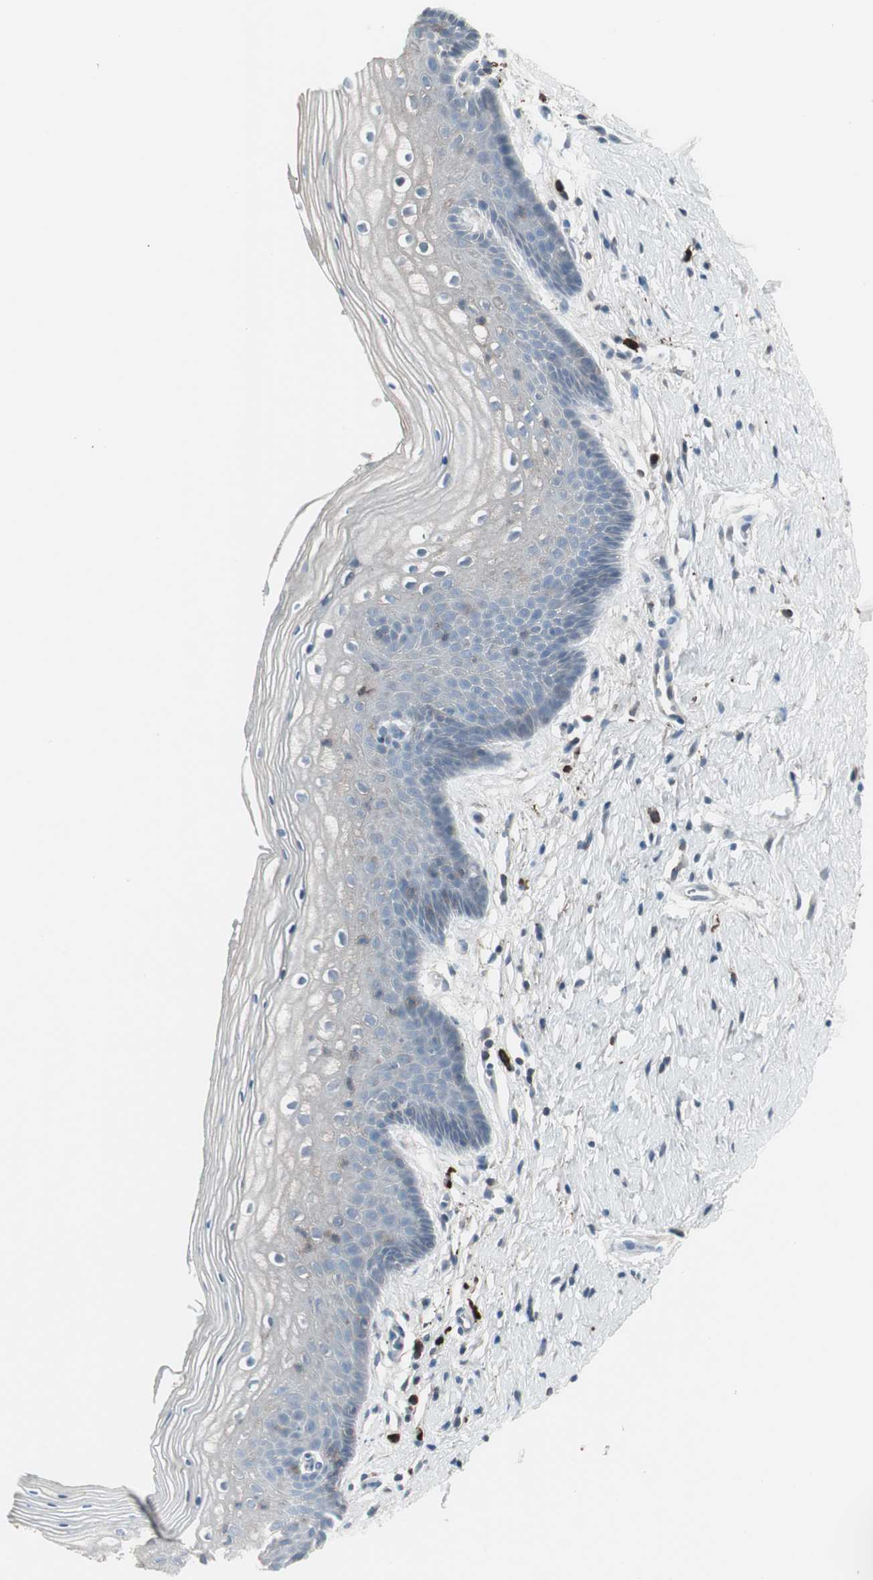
{"staining": {"intensity": "negative", "quantity": "none", "location": "none"}, "tissue": "vagina", "cell_type": "Squamous epithelial cells", "image_type": "normal", "snomed": [{"axis": "morphology", "description": "Normal tissue, NOS"}, {"axis": "topography", "description": "Vagina"}], "caption": "High power microscopy histopathology image of an immunohistochemistry (IHC) histopathology image of benign vagina, revealing no significant staining in squamous epithelial cells.", "gene": "ZSCAN32", "patient": {"sex": "female", "age": 46}}